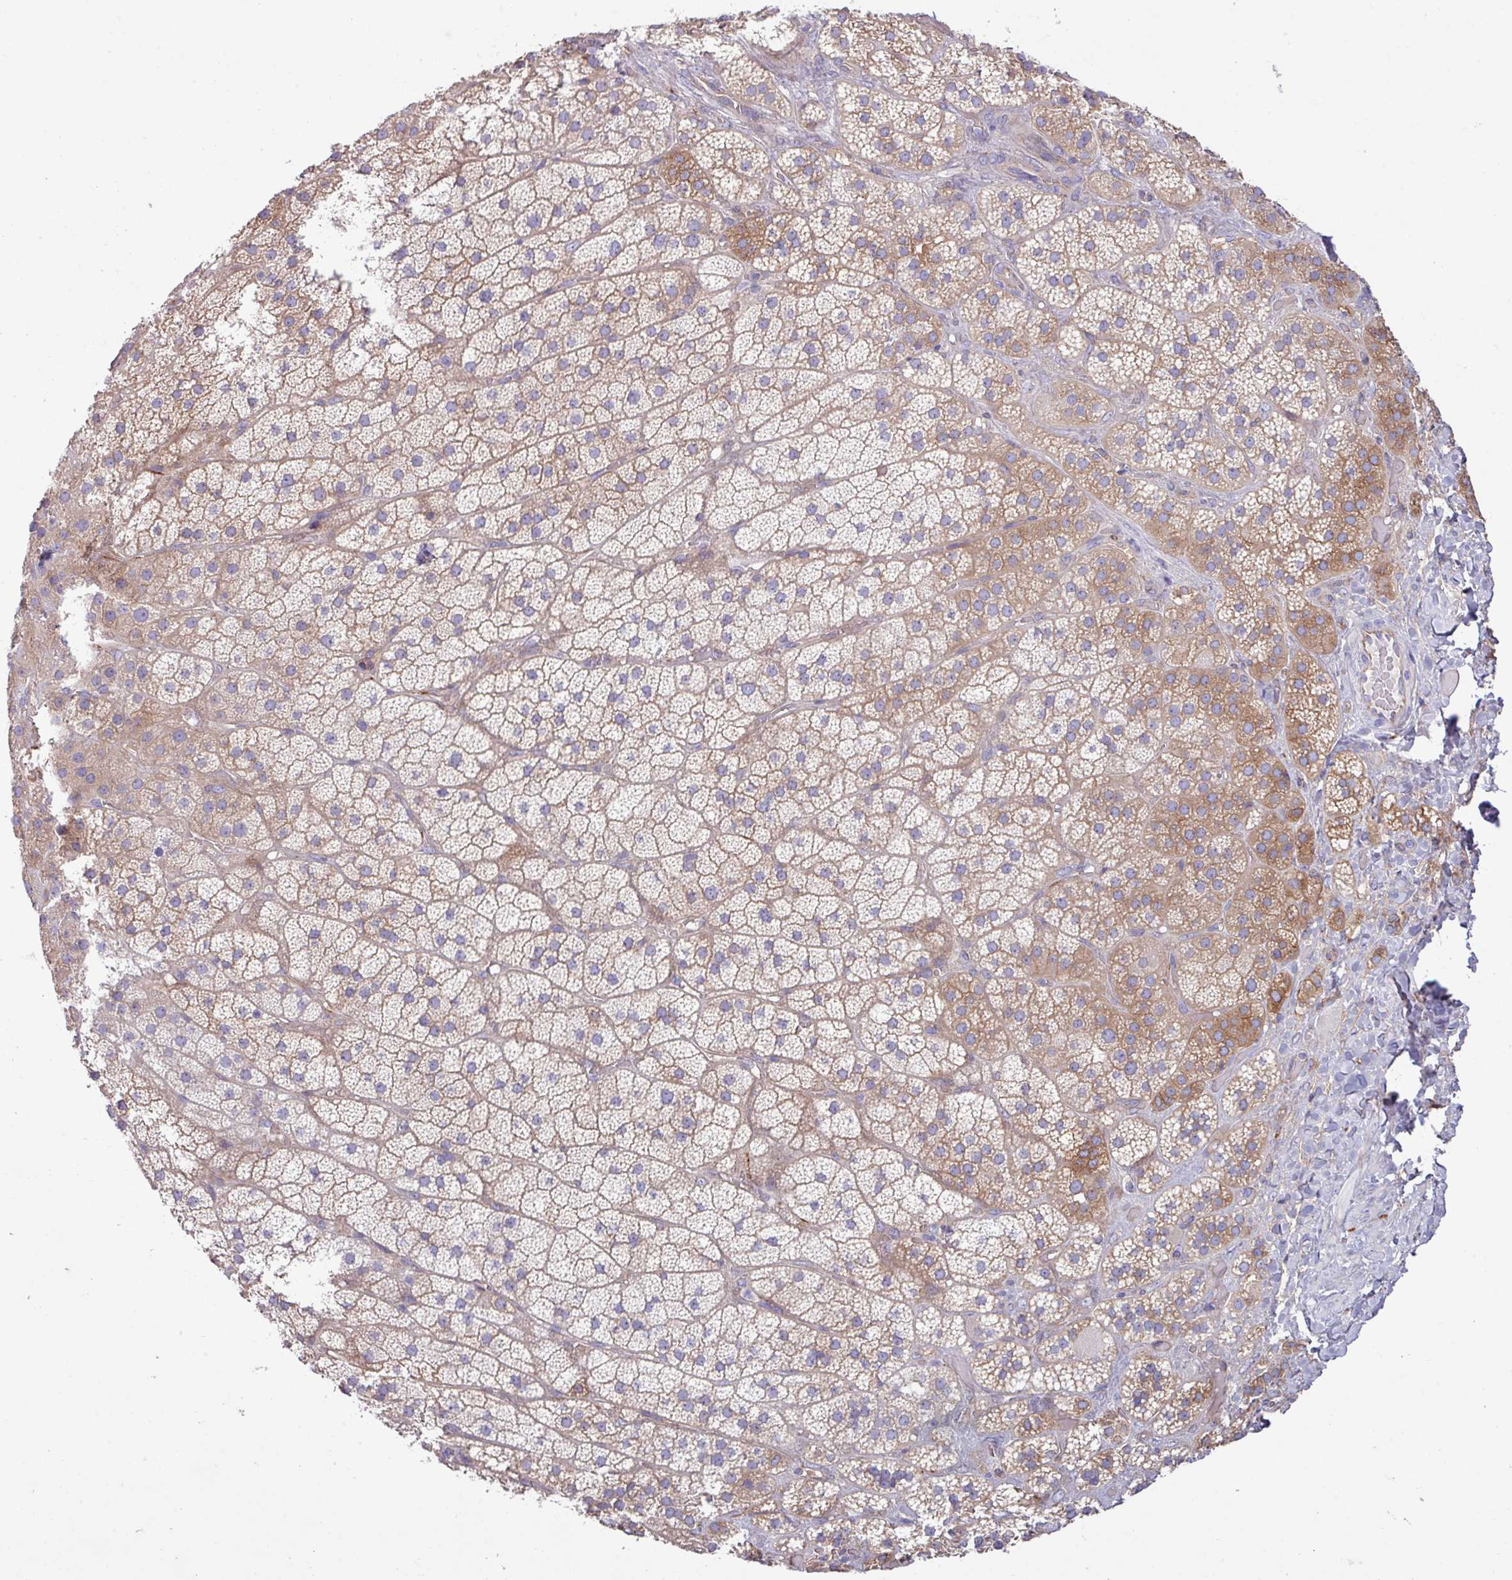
{"staining": {"intensity": "moderate", "quantity": ">75%", "location": "cytoplasmic/membranous"}, "tissue": "adrenal gland", "cell_type": "Glandular cells", "image_type": "normal", "snomed": [{"axis": "morphology", "description": "Normal tissue, NOS"}, {"axis": "topography", "description": "Adrenal gland"}], "caption": "An immunohistochemistry micrograph of unremarkable tissue is shown. Protein staining in brown shows moderate cytoplasmic/membranous positivity in adrenal gland within glandular cells. The protein of interest is stained brown, and the nuclei are stained in blue (DAB (3,3'-diaminobenzidine) IHC with brightfield microscopy, high magnification).", "gene": "KIRREL3", "patient": {"sex": "male", "age": 57}}